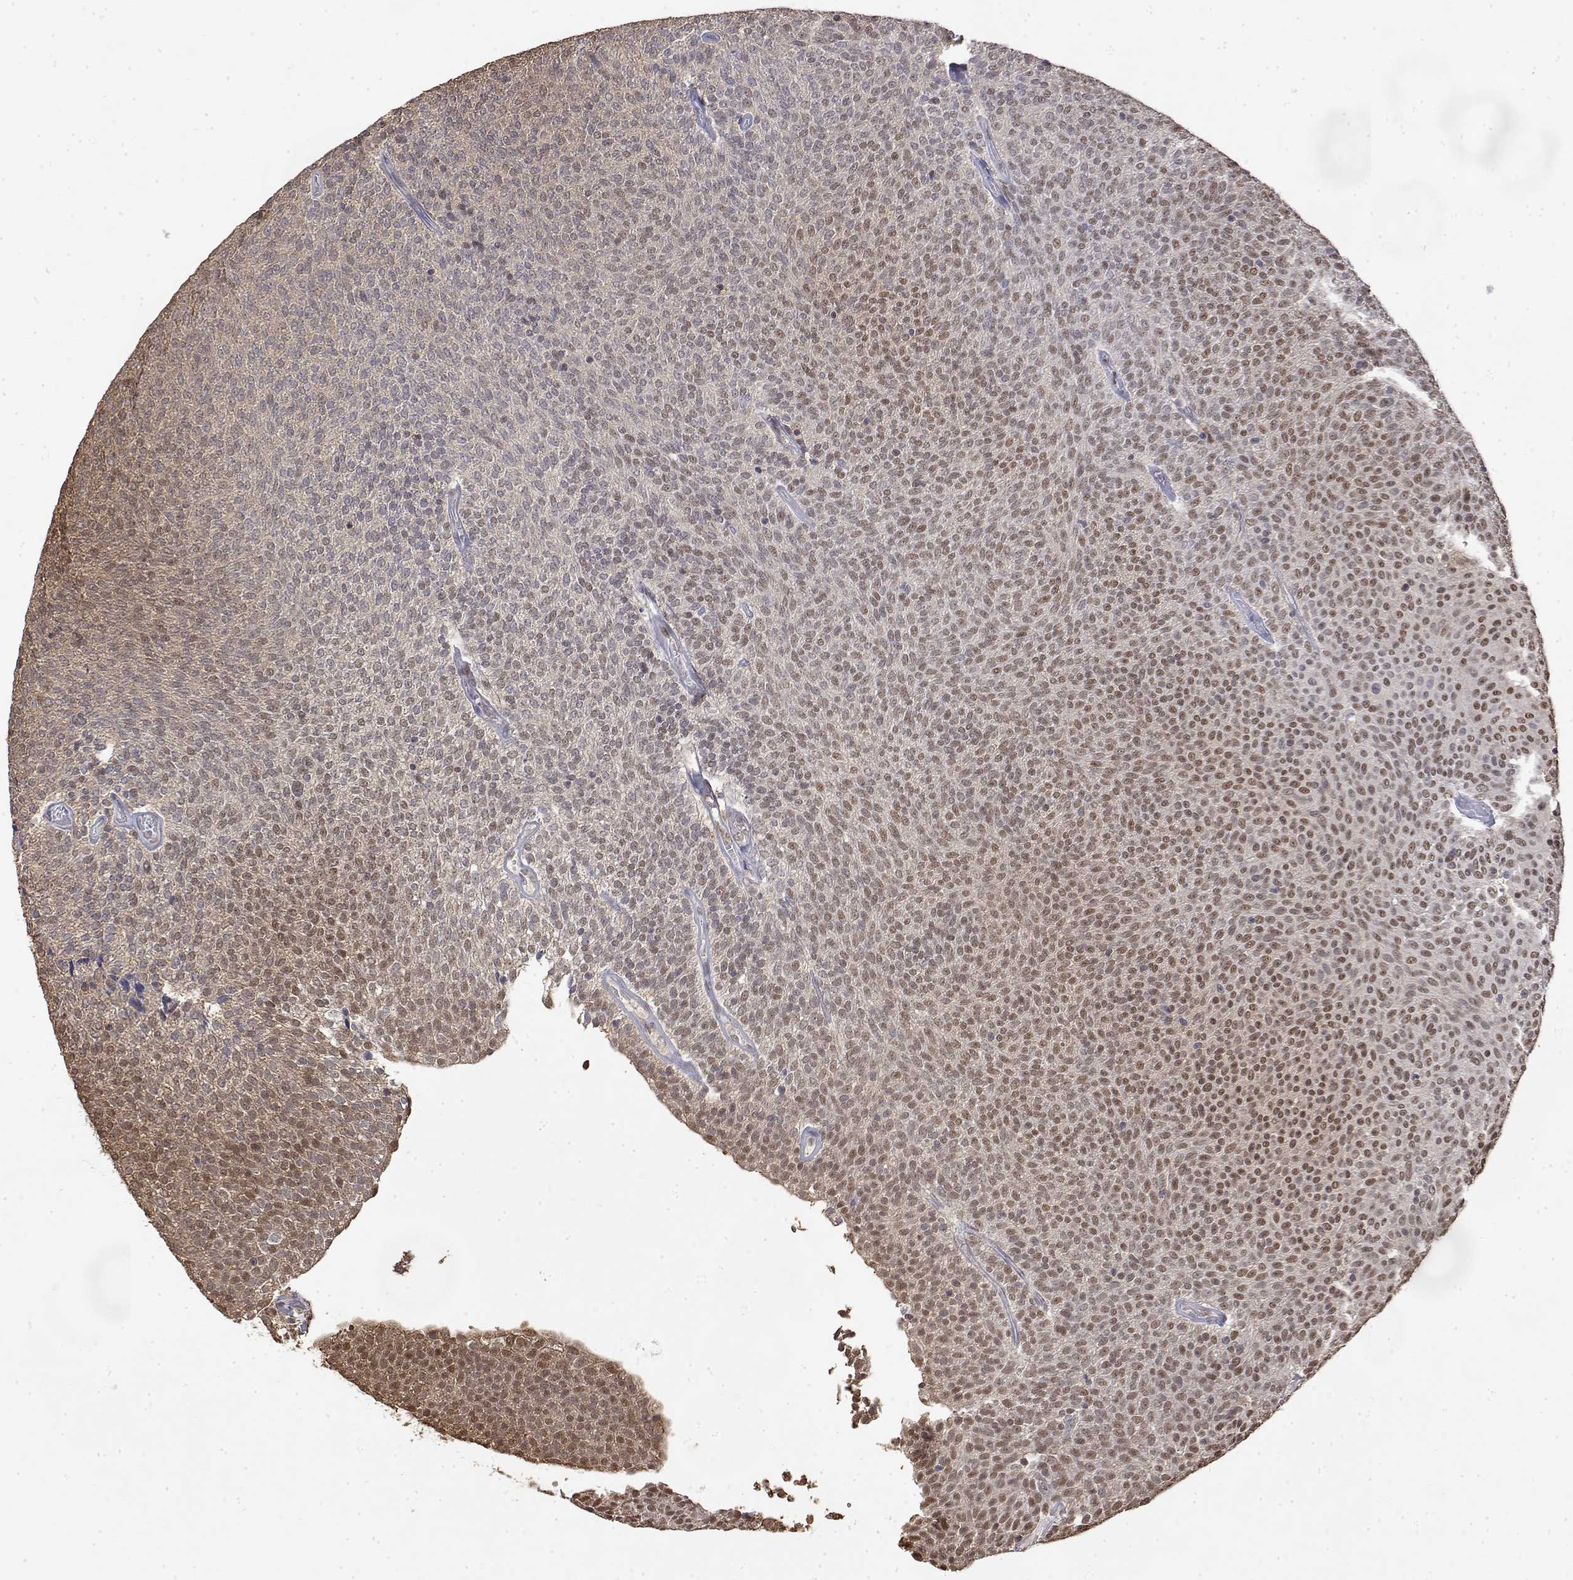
{"staining": {"intensity": "moderate", "quantity": "25%-75%", "location": "nuclear"}, "tissue": "urothelial cancer", "cell_type": "Tumor cells", "image_type": "cancer", "snomed": [{"axis": "morphology", "description": "Urothelial carcinoma, Low grade"}, {"axis": "topography", "description": "Urinary bladder"}], "caption": "The micrograph reveals a brown stain indicating the presence of a protein in the nuclear of tumor cells in low-grade urothelial carcinoma.", "gene": "TPI1", "patient": {"sex": "male", "age": 77}}